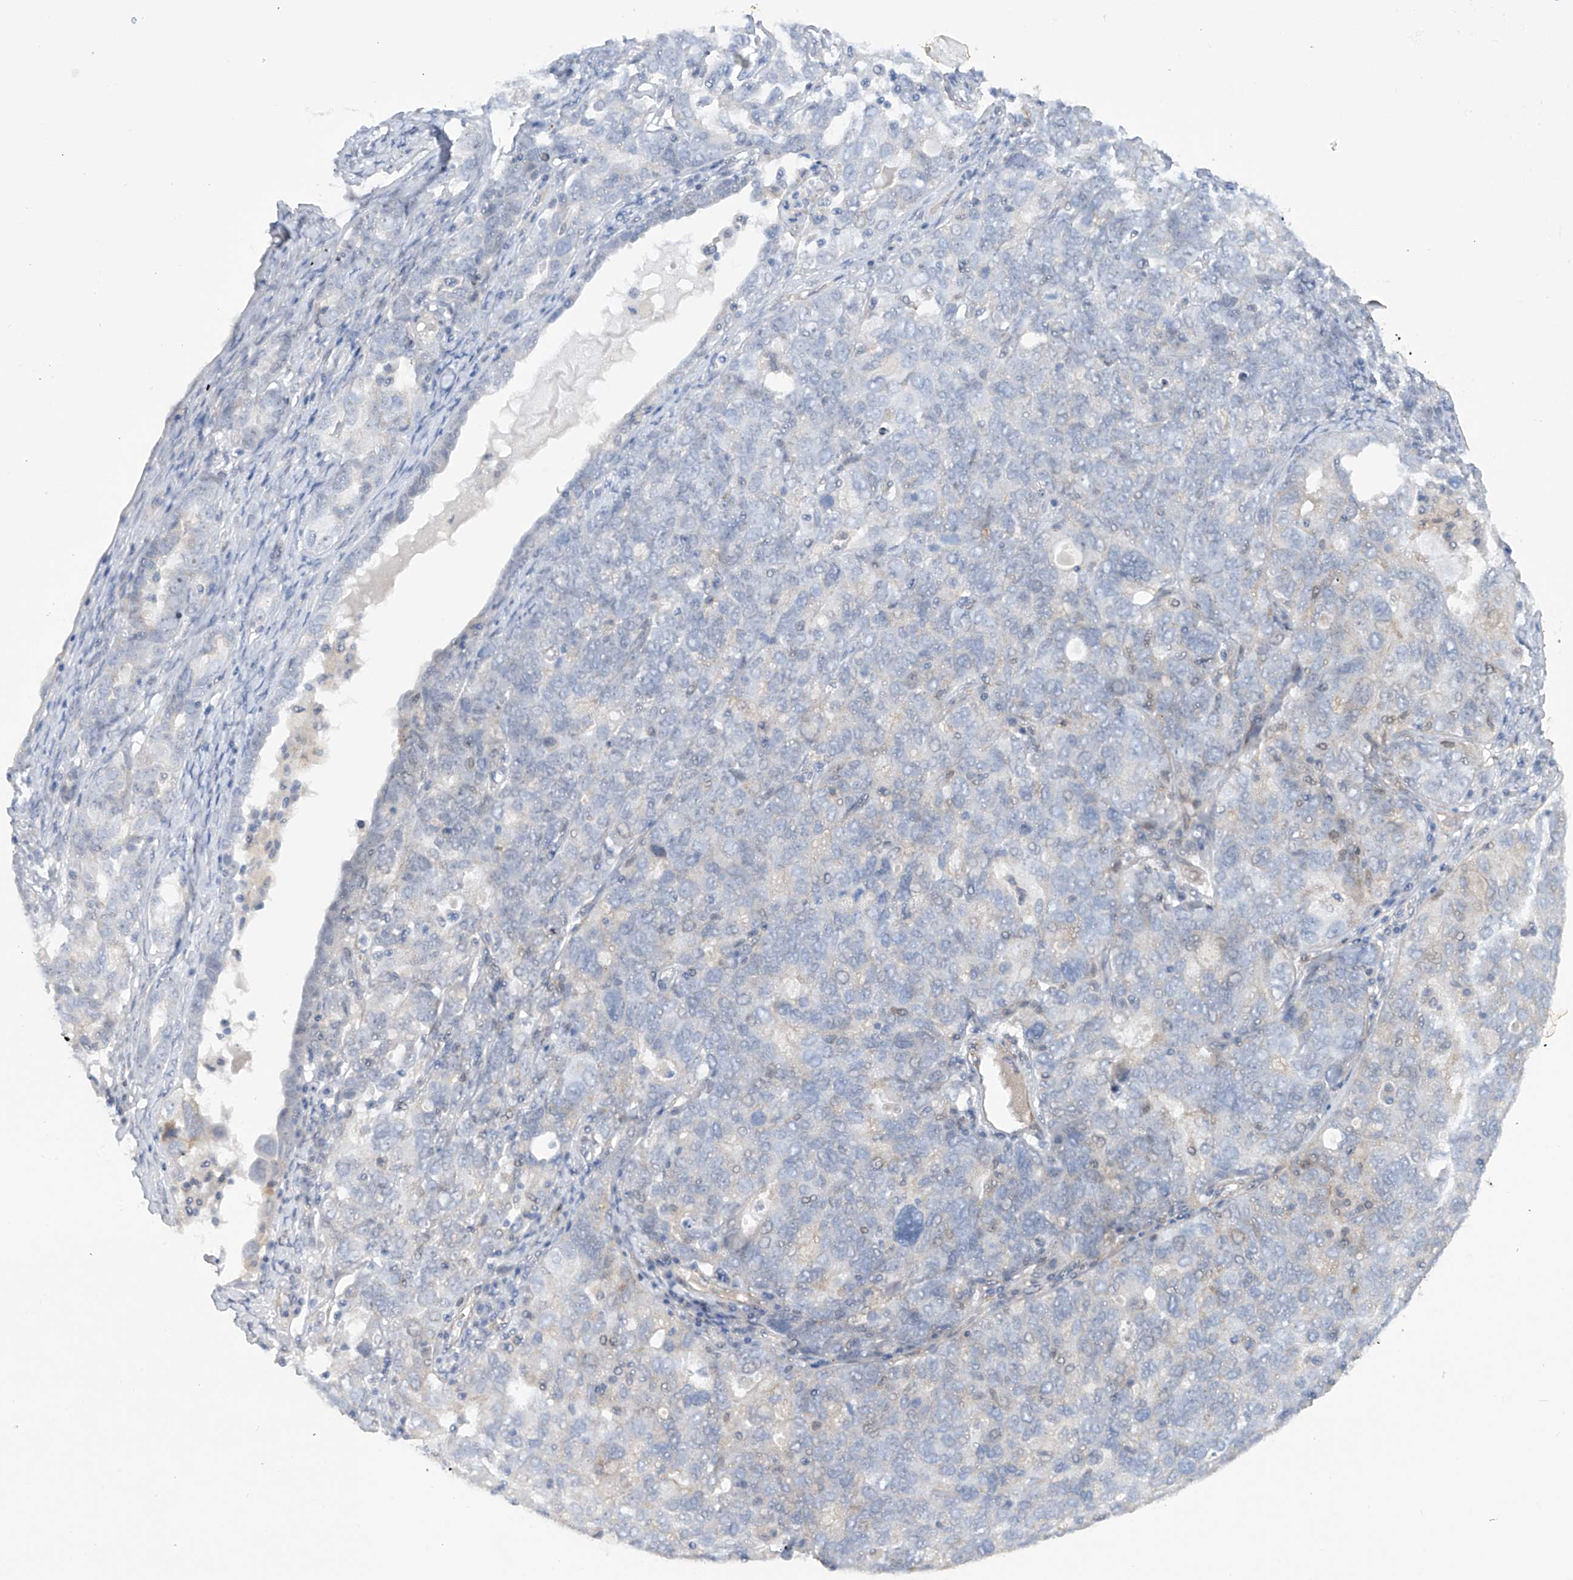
{"staining": {"intensity": "negative", "quantity": "none", "location": "none"}, "tissue": "ovarian cancer", "cell_type": "Tumor cells", "image_type": "cancer", "snomed": [{"axis": "morphology", "description": "Carcinoma, endometroid"}, {"axis": "topography", "description": "Ovary"}], "caption": "Ovarian cancer was stained to show a protein in brown. There is no significant positivity in tumor cells.", "gene": "ZNF490", "patient": {"sex": "female", "age": 62}}